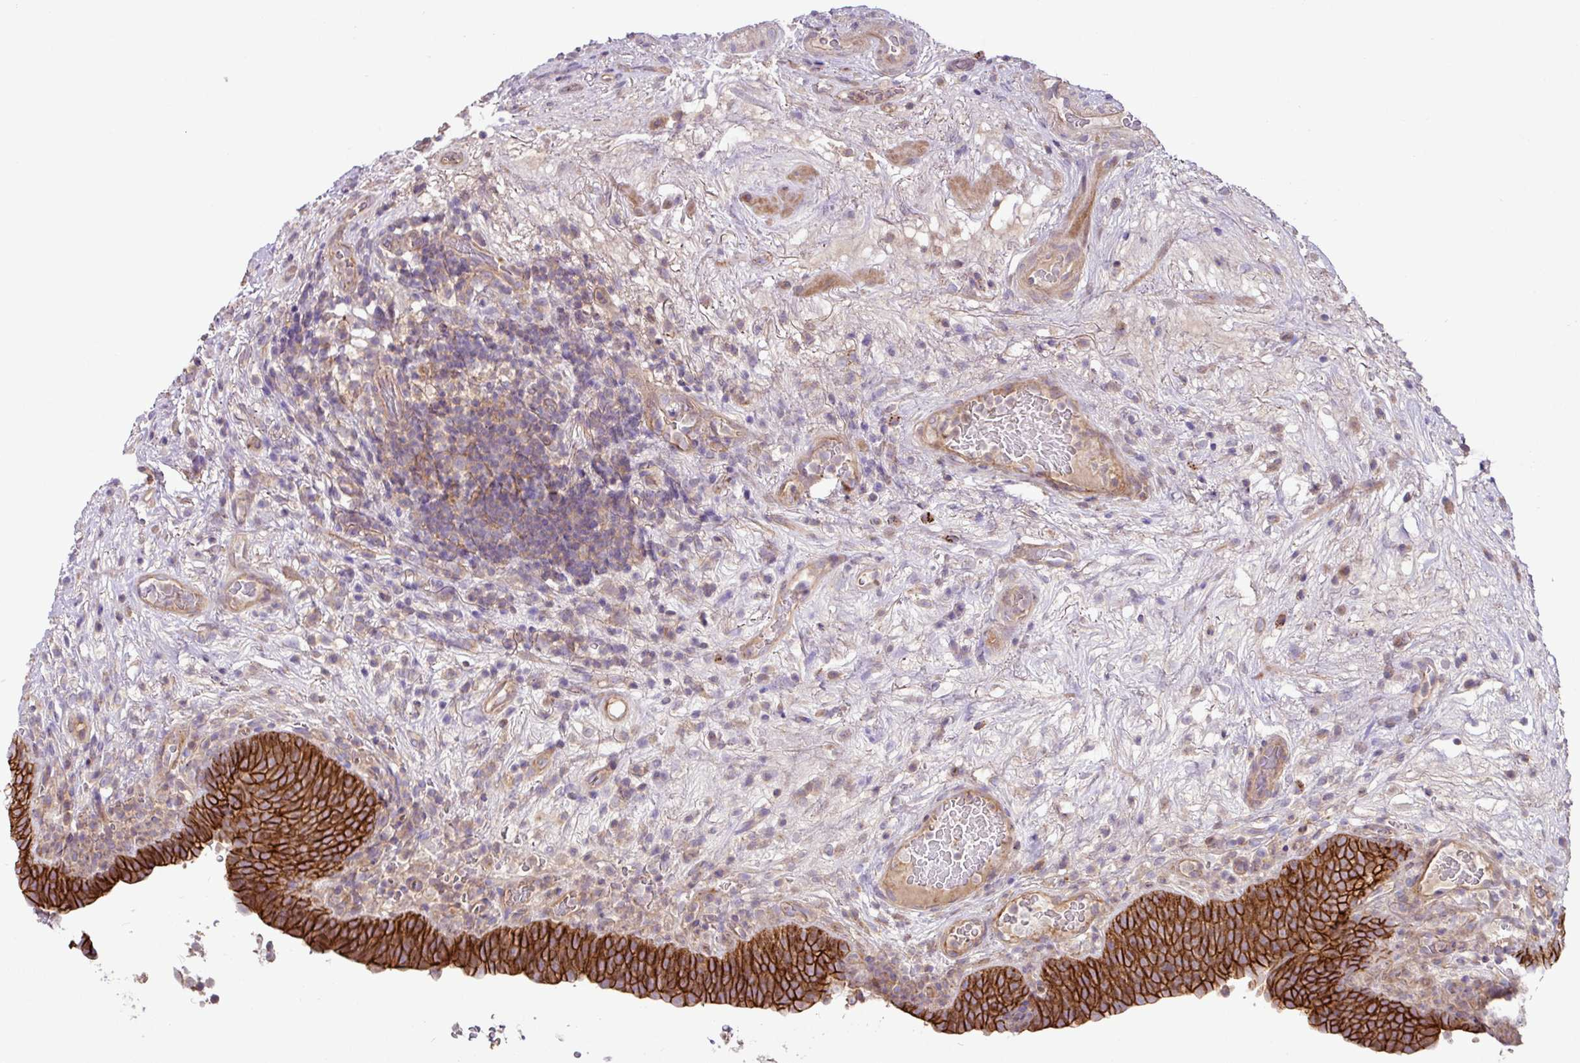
{"staining": {"intensity": "strong", "quantity": ">75%", "location": "cytoplasmic/membranous"}, "tissue": "urinary bladder", "cell_type": "Urothelial cells", "image_type": "normal", "snomed": [{"axis": "morphology", "description": "Normal tissue, NOS"}, {"axis": "topography", "description": "Urinary bladder"}], "caption": "Brown immunohistochemical staining in unremarkable human urinary bladder shows strong cytoplasmic/membranous positivity in approximately >75% of urothelial cells. The protein is stained brown, and the nuclei are stained in blue (DAB IHC with brightfield microscopy, high magnification).", "gene": "RIC1", "patient": {"sex": "male", "age": 71}}